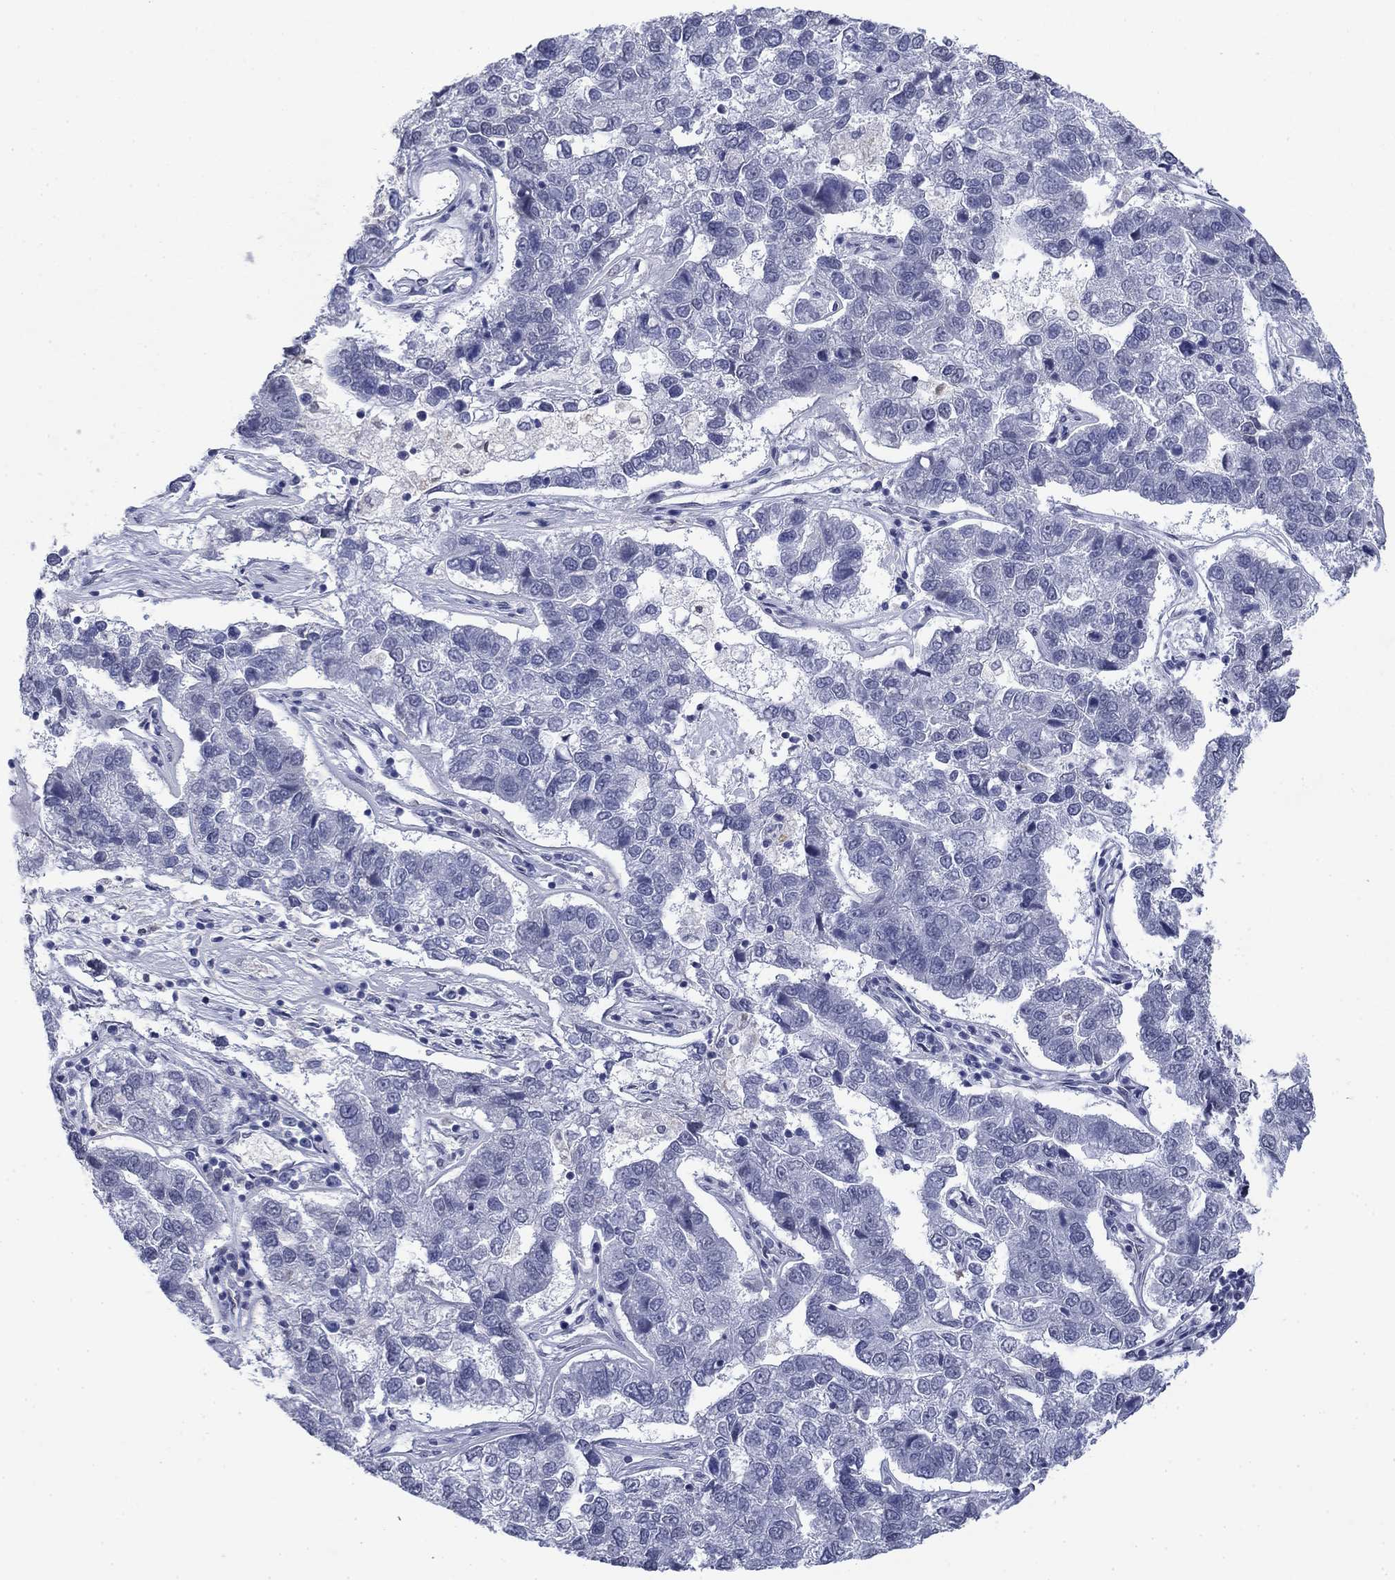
{"staining": {"intensity": "negative", "quantity": "none", "location": "none"}, "tissue": "pancreatic cancer", "cell_type": "Tumor cells", "image_type": "cancer", "snomed": [{"axis": "morphology", "description": "Adenocarcinoma, NOS"}, {"axis": "topography", "description": "Pancreas"}], "caption": "High power microscopy photomicrograph of an immunohistochemistry (IHC) photomicrograph of pancreatic adenocarcinoma, revealing no significant expression in tumor cells. (Immunohistochemistry, brightfield microscopy, high magnification).", "gene": "TOR1AIP1", "patient": {"sex": "female", "age": 61}}